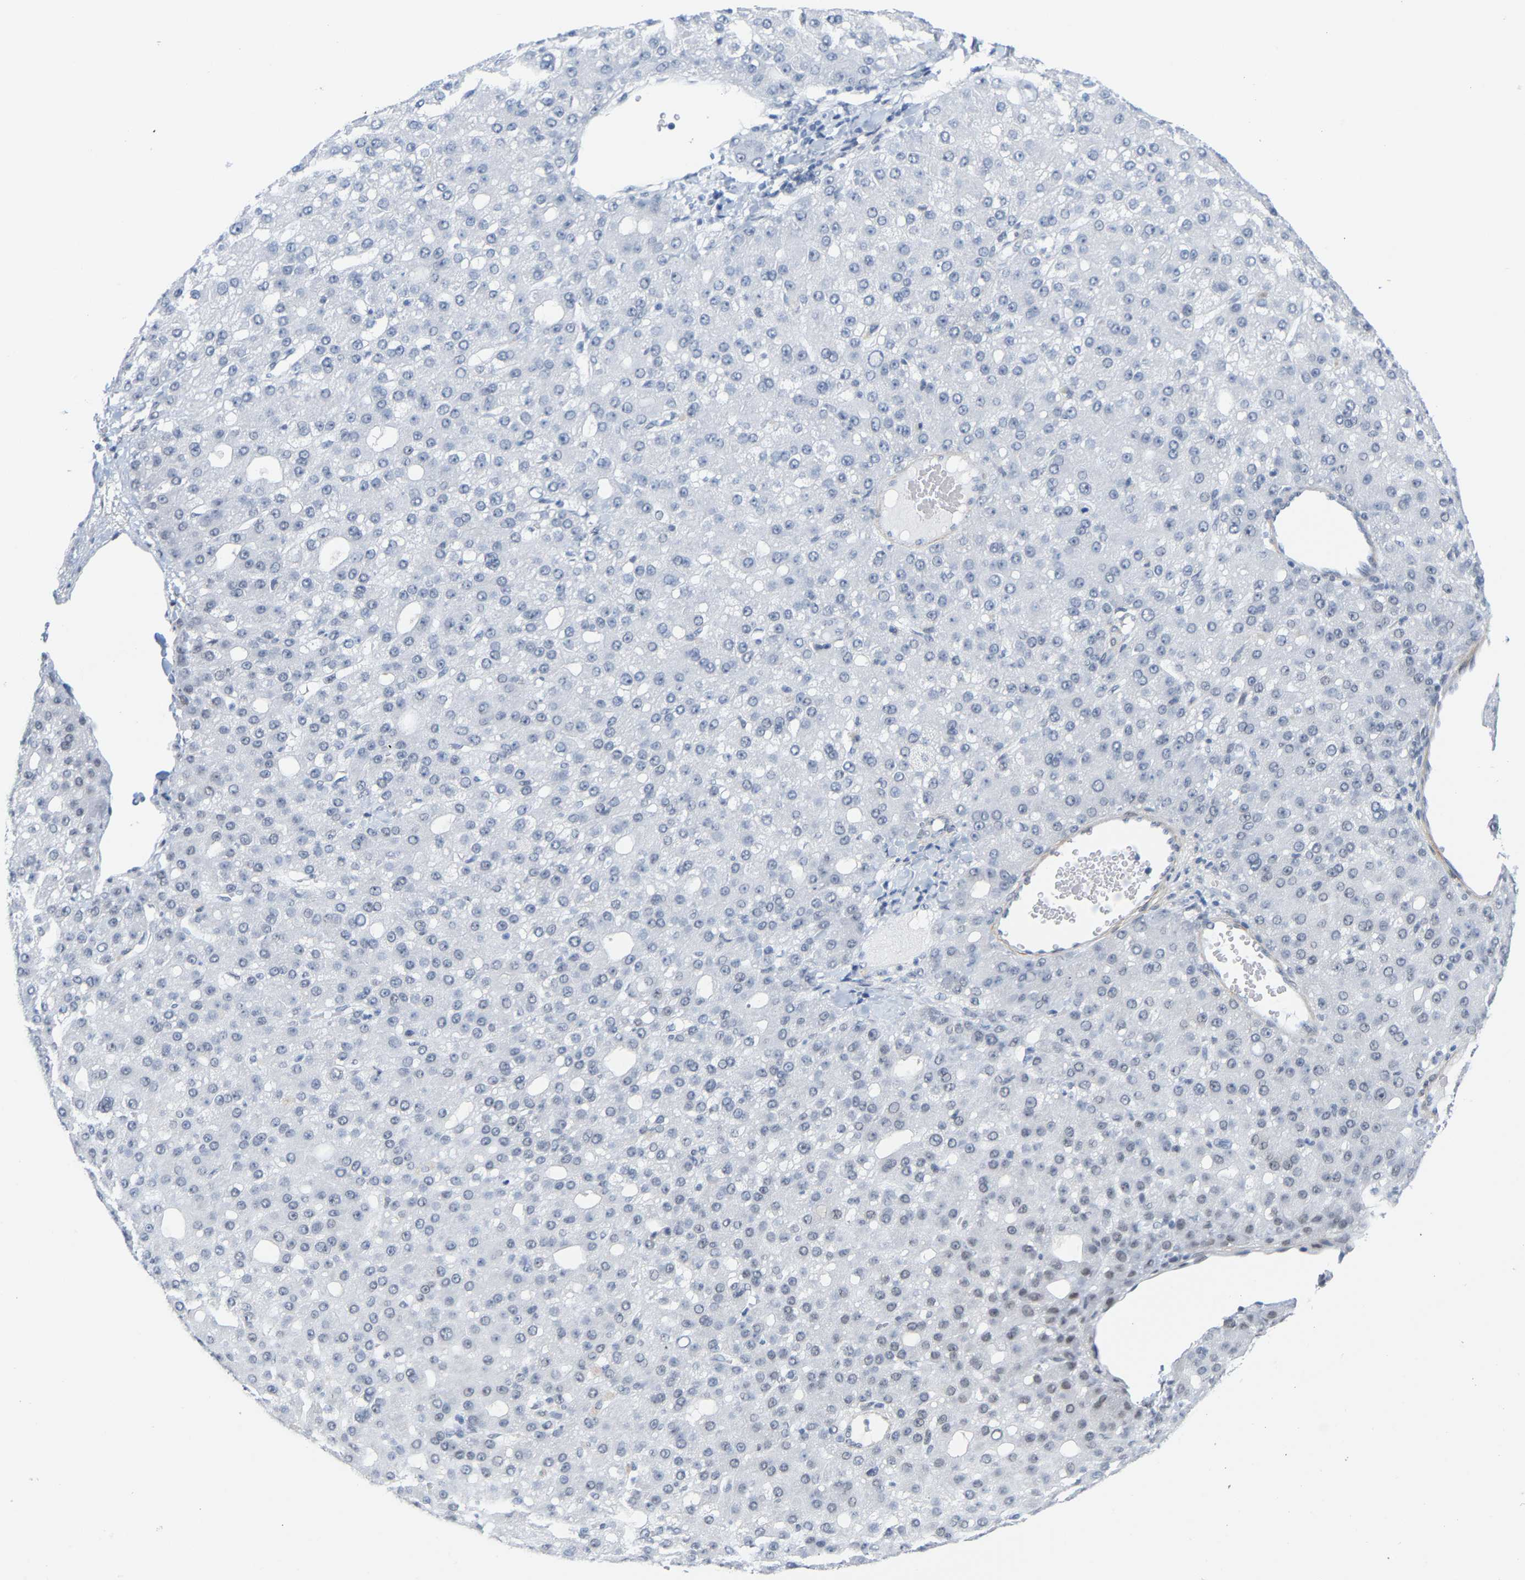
{"staining": {"intensity": "negative", "quantity": "none", "location": "none"}, "tissue": "liver cancer", "cell_type": "Tumor cells", "image_type": "cancer", "snomed": [{"axis": "morphology", "description": "Carcinoma, Hepatocellular, NOS"}, {"axis": "topography", "description": "Liver"}], "caption": "This image is of liver cancer (hepatocellular carcinoma) stained with immunohistochemistry to label a protein in brown with the nuclei are counter-stained blue. There is no expression in tumor cells.", "gene": "FAM180A", "patient": {"sex": "male", "age": 67}}